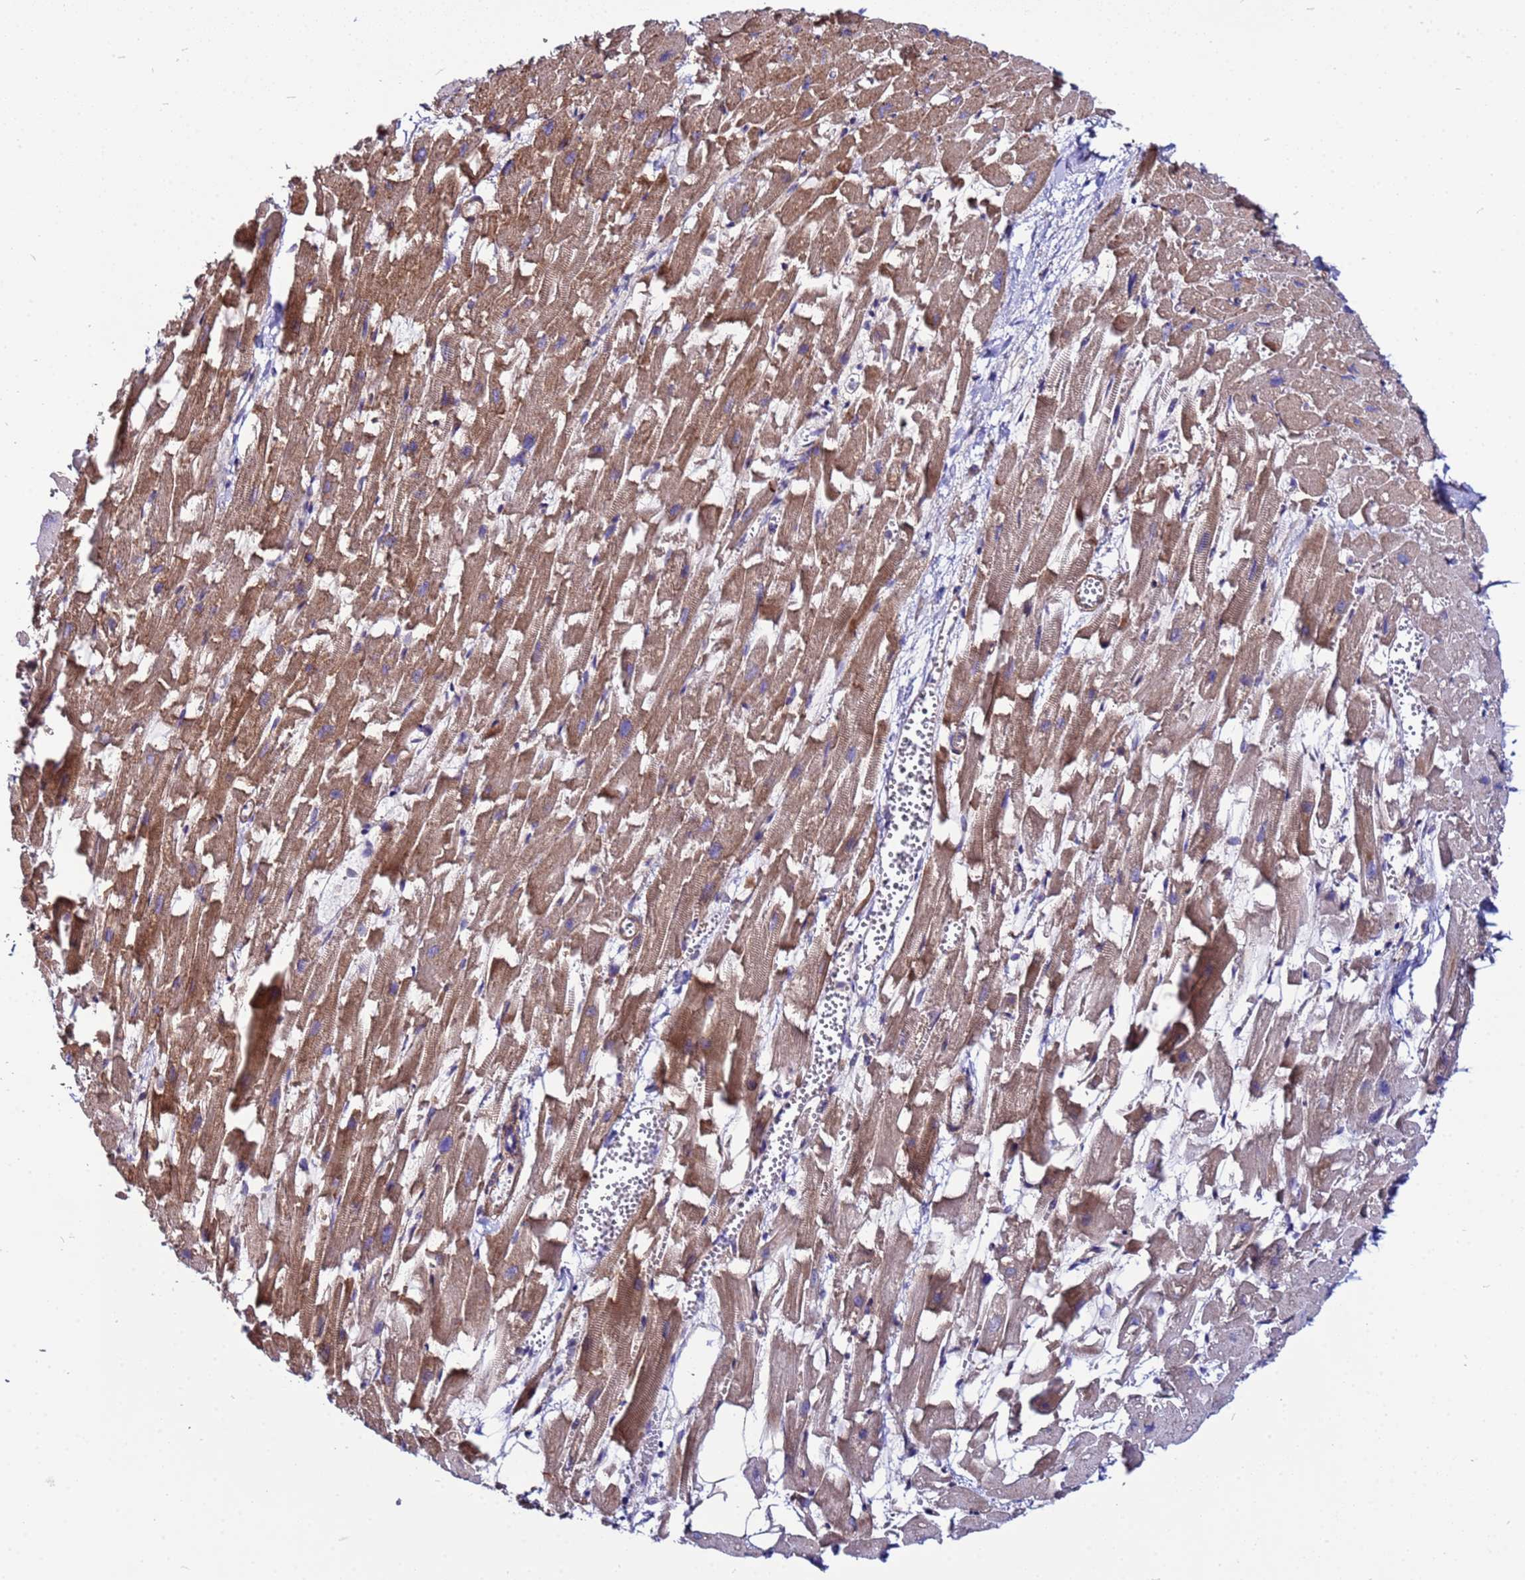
{"staining": {"intensity": "moderate", "quantity": "25%-75%", "location": "cytoplasmic/membranous"}, "tissue": "heart muscle", "cell_type": "Cardiomyocytes", "image_type": "normal", "snomed": [{"axis": "morphology", "description": "Normal tissue, NOS"}, {"axis": "topography", "description": "Heart"}], "caption": "Cardiomyocytes demonstrate medium levels of moderate cytoplasmic/membranous positivity in about 25%-75% of cells in normal heart muscle. The staining is performed using DAB brown chromogen to label protein expression. The nuclei are counter-stained blue using hematoxylin.", "gene": "STK38L", "patient": {"sex": "female", "age": 64}}